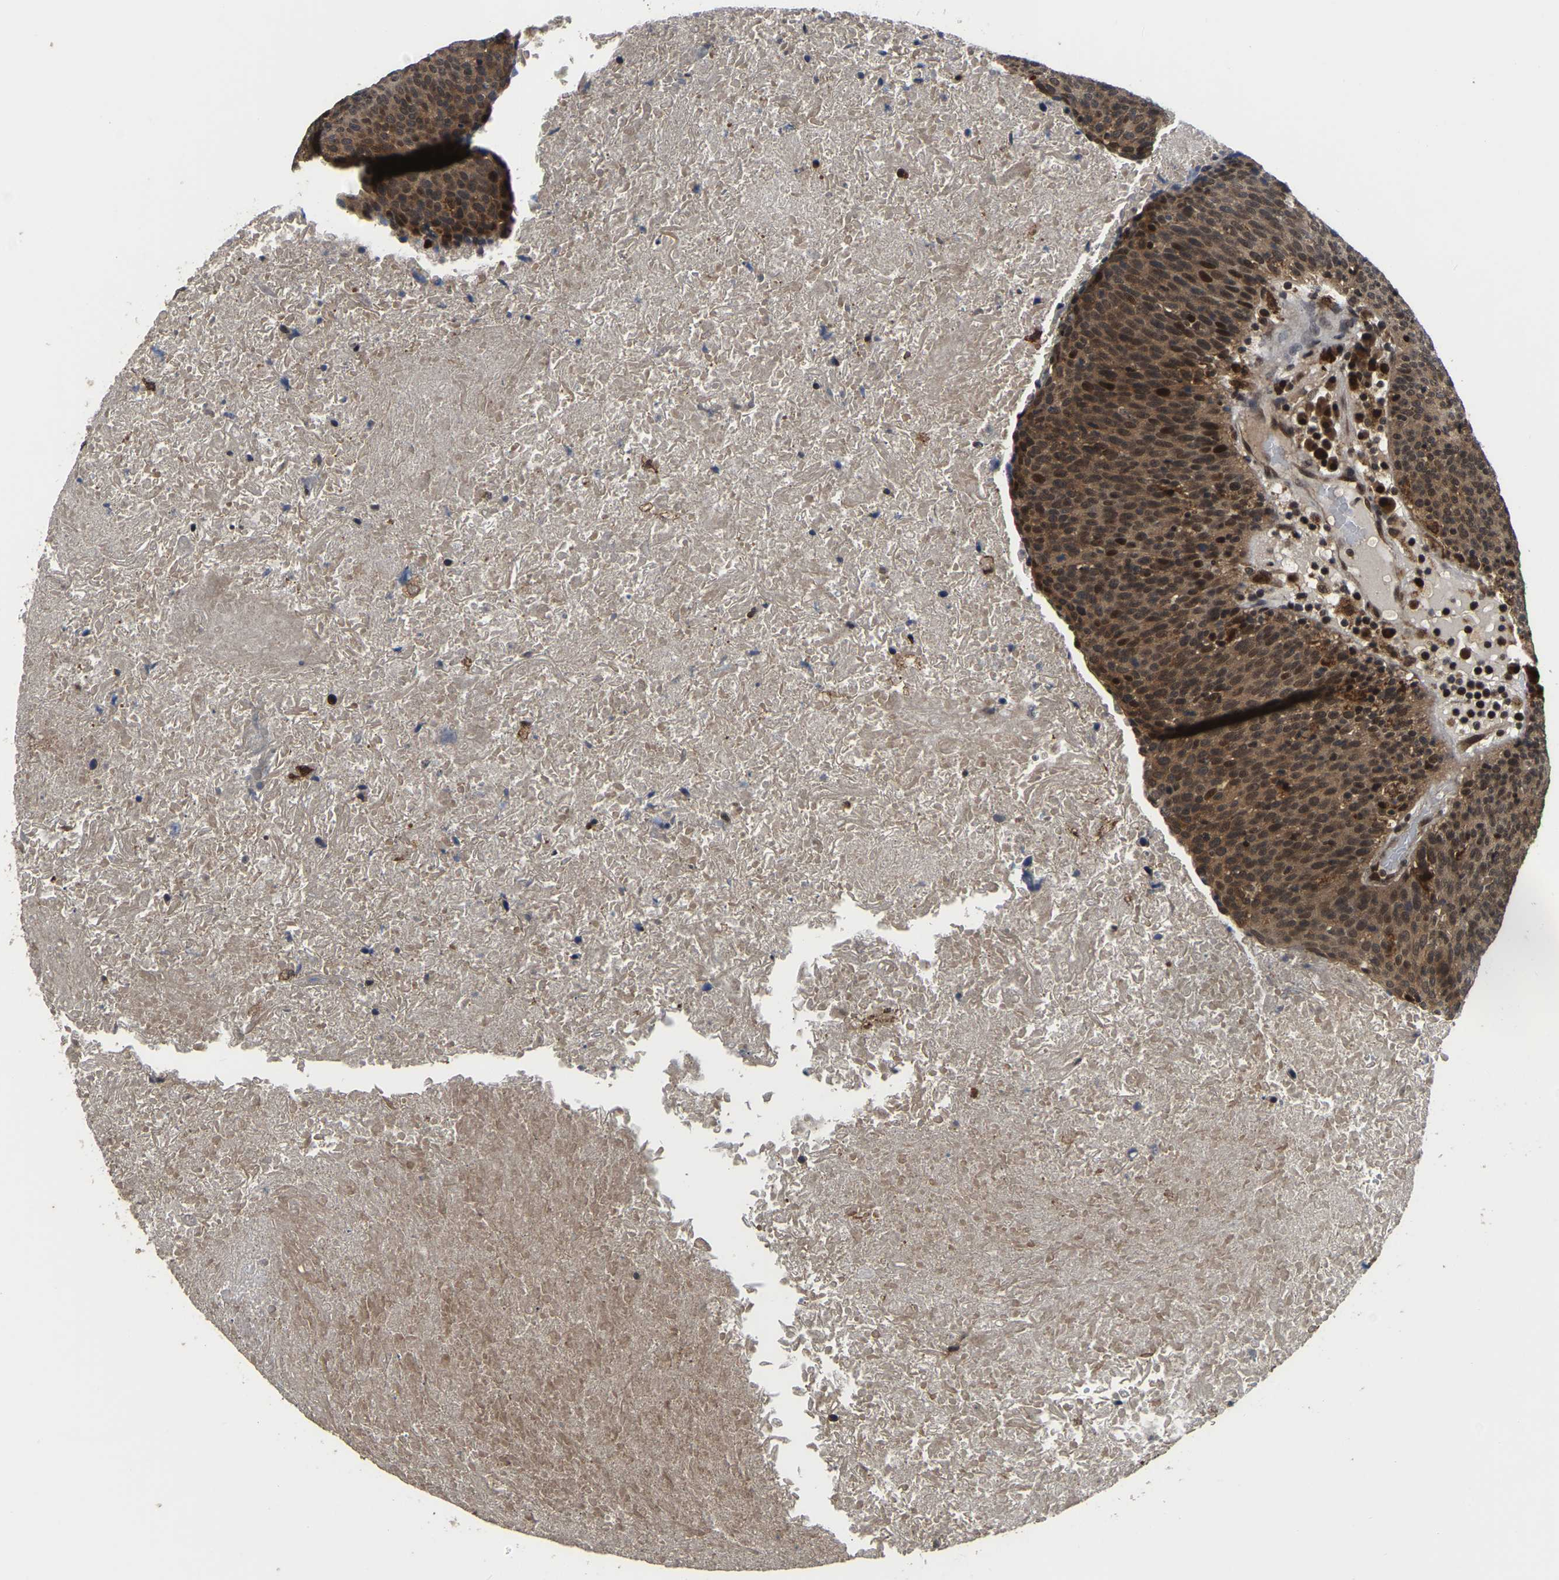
{"staining": {"intensity": "strong", "quantity": ">75%", "location": "cytoplasmic/membranous,nuclear"}, "tissue": "head and neck cancer", "cell_type": "Tumor cells", "image_type": "cancer", "snomed": [{"axis": "morphology", "description": "Squamous cell carcinoma, NOS"}, {"axis": "morphology", "description": "Squamous cell carcinoma, metastatic, NOS"}, {"axis": "topography", "description": "Lymph node"}, {"axis": "topography", "description": "Head-Neck"}], "caption": "An immunohistochemistry (IHC) image of tumor tissue is shown. Protein staining in brown labels strong cytoplasmic/membranous and nuclear positivity in metastatic squamous cell carcinoma (head and neck) within tumor cells.", "gene": "CIAO1", "patient": {"sex": "male", "age": 62}}